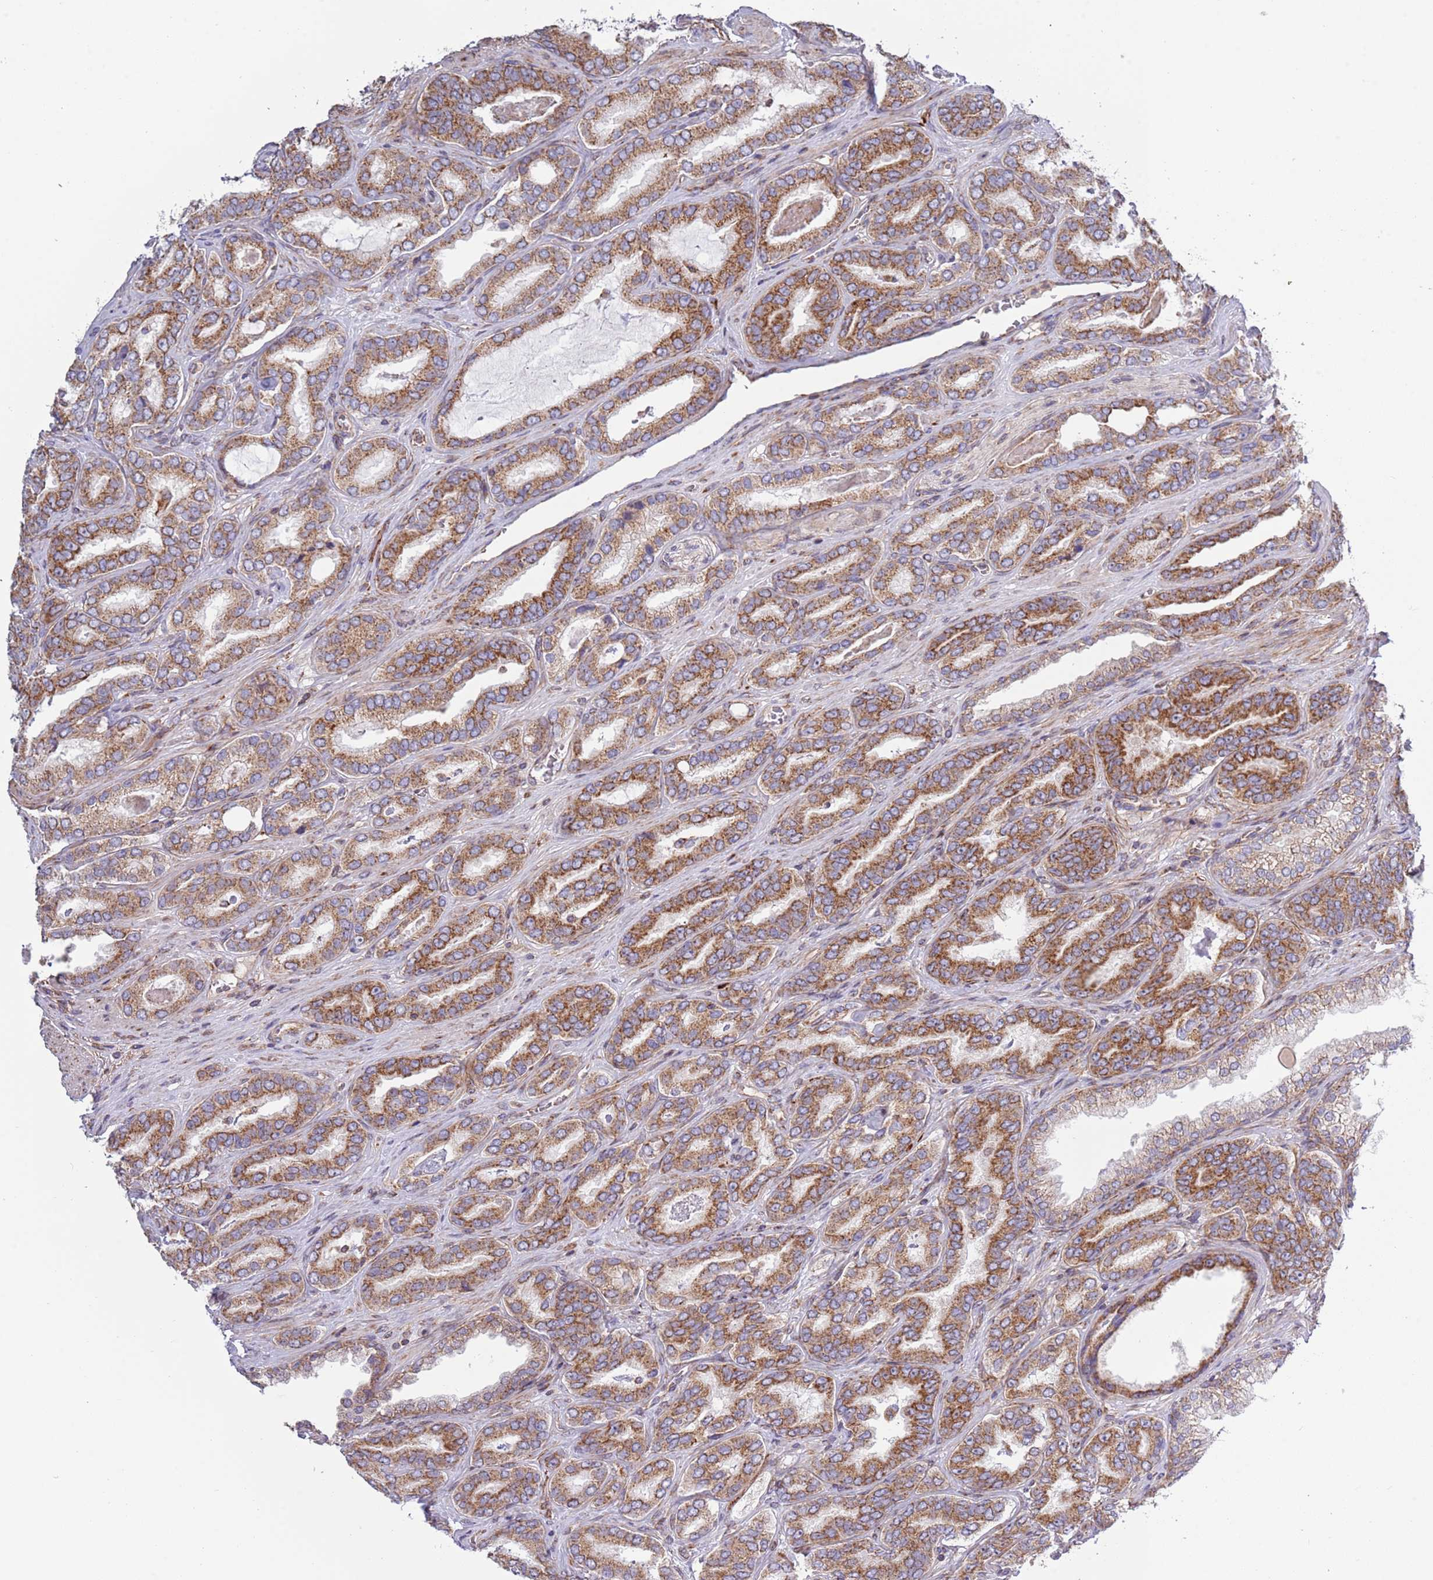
{"staining": {"intensity": "moderate", "quantity": ">75%", "location": "cytoplasmic/membranous"}, "tissue": "prostate cancer", "cell_type": "Tumor cells", "image_type": "cancer", "snomed": [{"axis": "morphology", "description": "Adenocarcinoma, High grade"}, {"axis": "topography", "description": "Prostate"}], "caption": "Adenocarcinoma (high-grade) (prostate) stained with DAB (3,3'-diaminobenzidine) immunohistochemistry (IHC) shows medium levels of moderate cytoplasmic/membranous expression in approximately >75% of tumor cells. Using DAB (brown) and hematoxylin (blue) stains, captured at high magnification using brightfield microscopy.", "gene": "IRS4", "patient": {"sex": "male", "age": 72}}